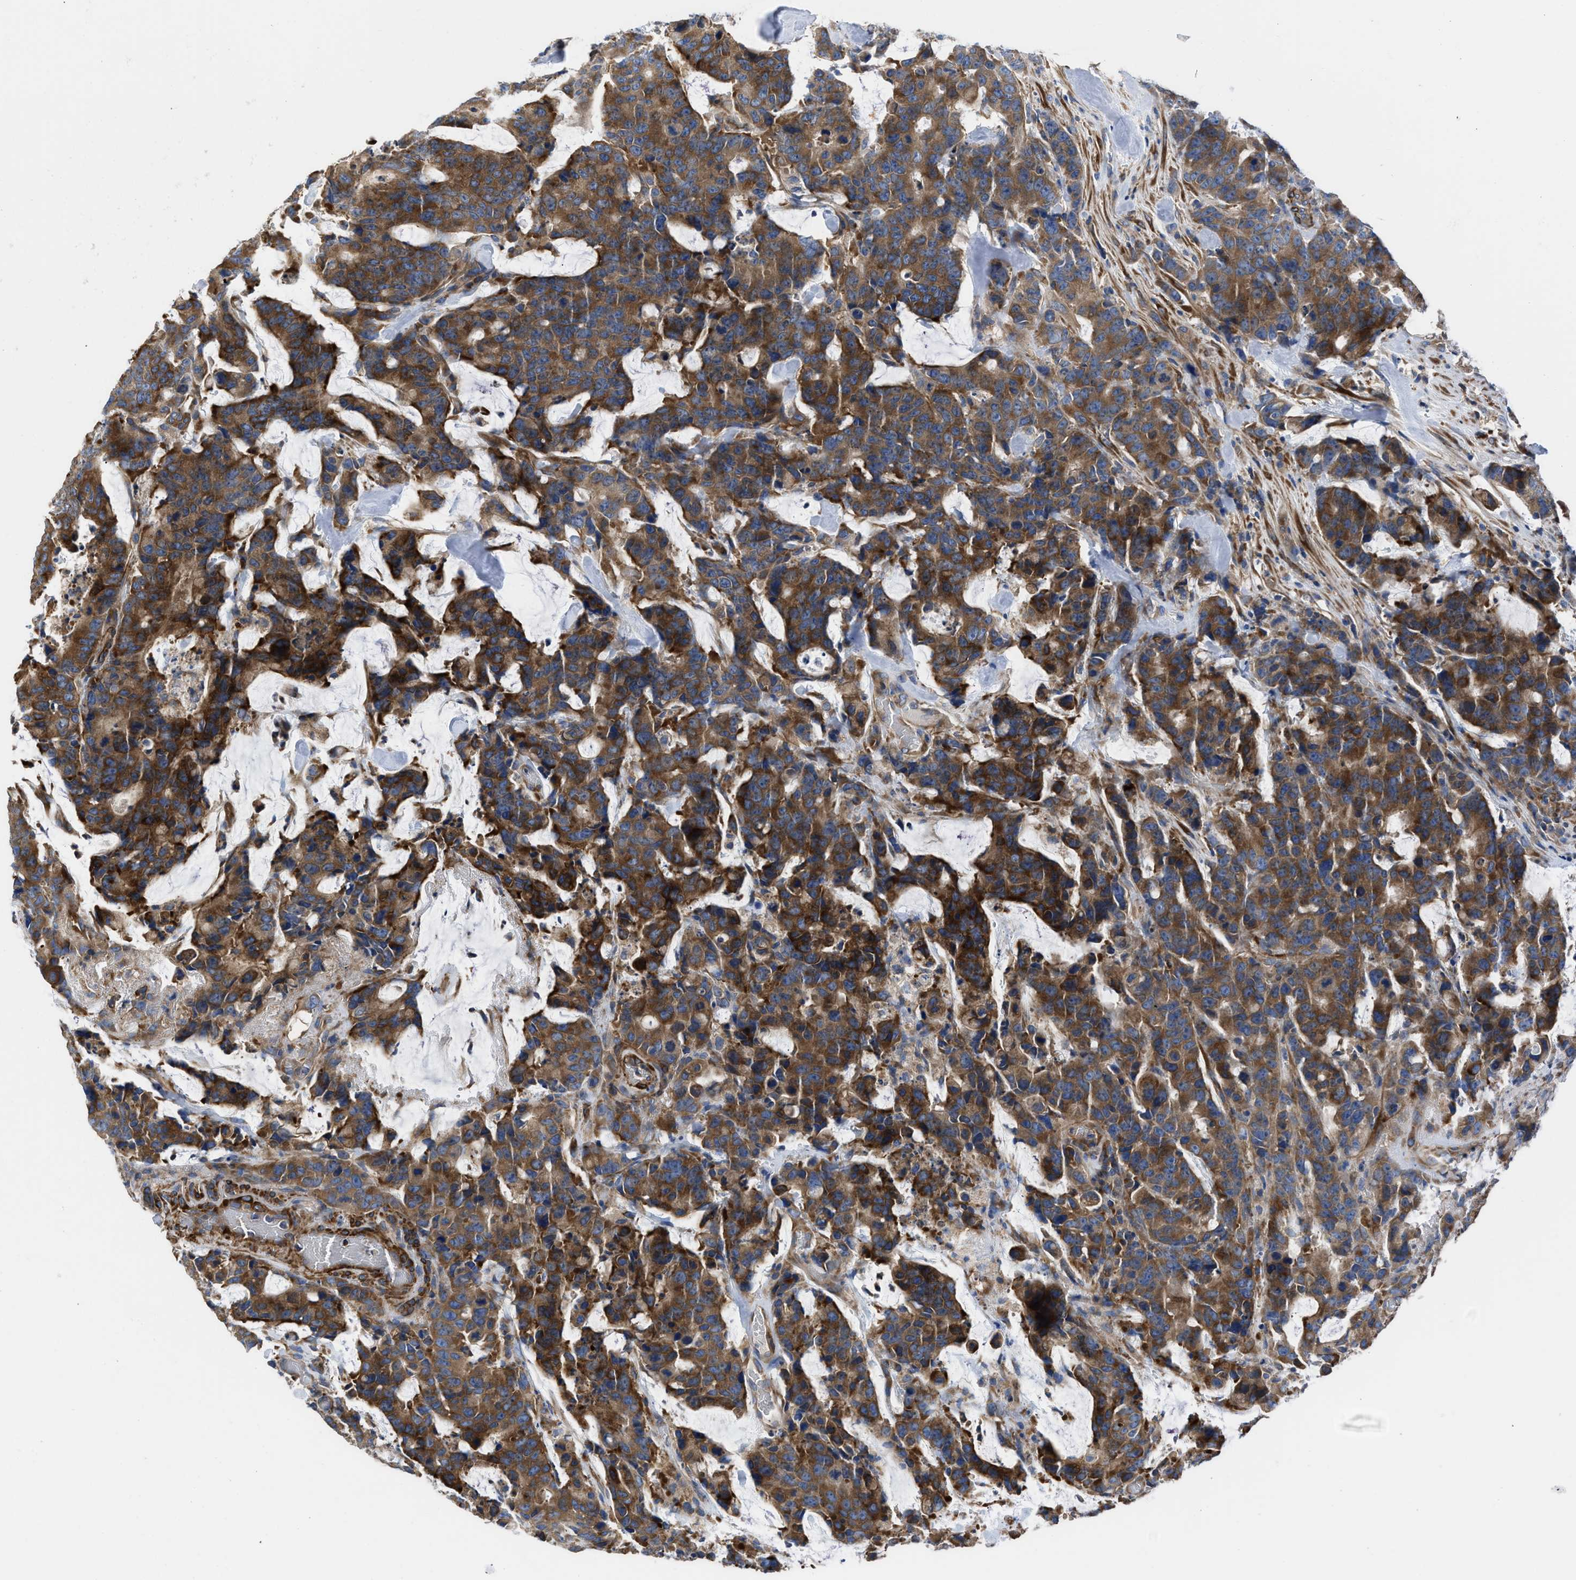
{"staining": {"intensity": "strong", "quantity": ">75%", "location": "cytoplasmic/membranous"}, "tissue": "colorectal cancer", "cell_type": "Tumor cells", "image_type": "cancer", "snomed": [{"axis": "morphology", "description": "Adenocarcinoma, NOS"}, {"axis": "topography", "description": "Colon"}], "caption": "Immunohistochemical staining of colorectal adenocarcinoma reveals strong cytoplasmic/membranous protein expression in about >75% of tumor cells. The protein is stained brown, and the nuclei are stained in blue (DAB IHC with brightfield microscopy, high magnification).", "gene": "CHKB", "patient": {"sex": "female", "age": 86}}